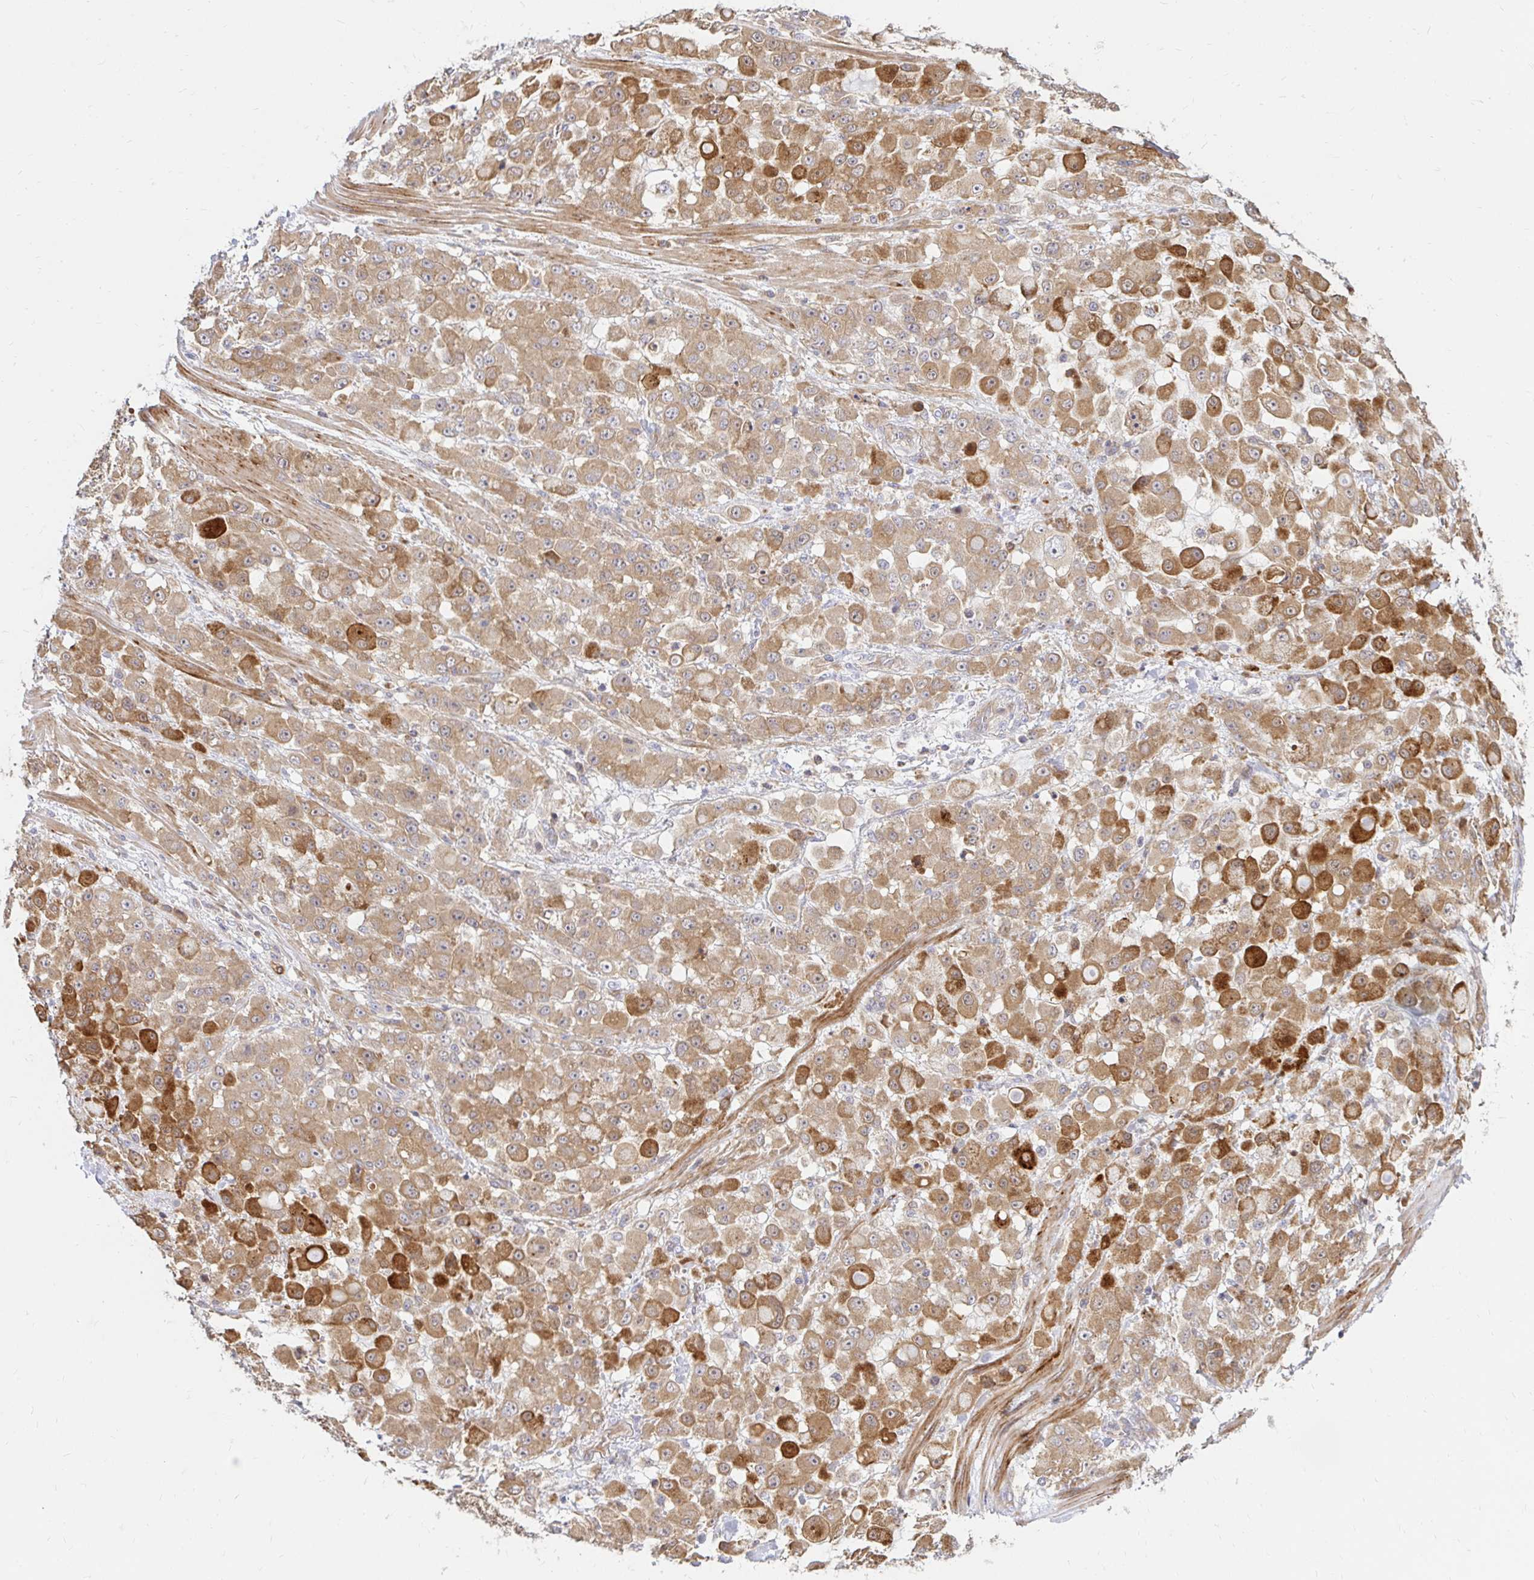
{"staining": {"intensity": "moderate", "quantity": ">75%", "location": "cytoplasmic/membranous"}, "tissue": "stomach cancer", "cell_type": "Tumor cells", "image_type": "cancer", "snomed": [{"axis": "morphology", "description": "Adenocarcinoma, NOS"}, {"axis": "topography", "description": "Stomach"}], "caption": "The micrograph demonstrates a brown stain indicating the presence of a protein in the cytoplasmic/membranous of tumor cells in stomach cancer (adenocarcinoma).", "gene": "ITGA2", "patient": {"sex": "female", "age": 76}}